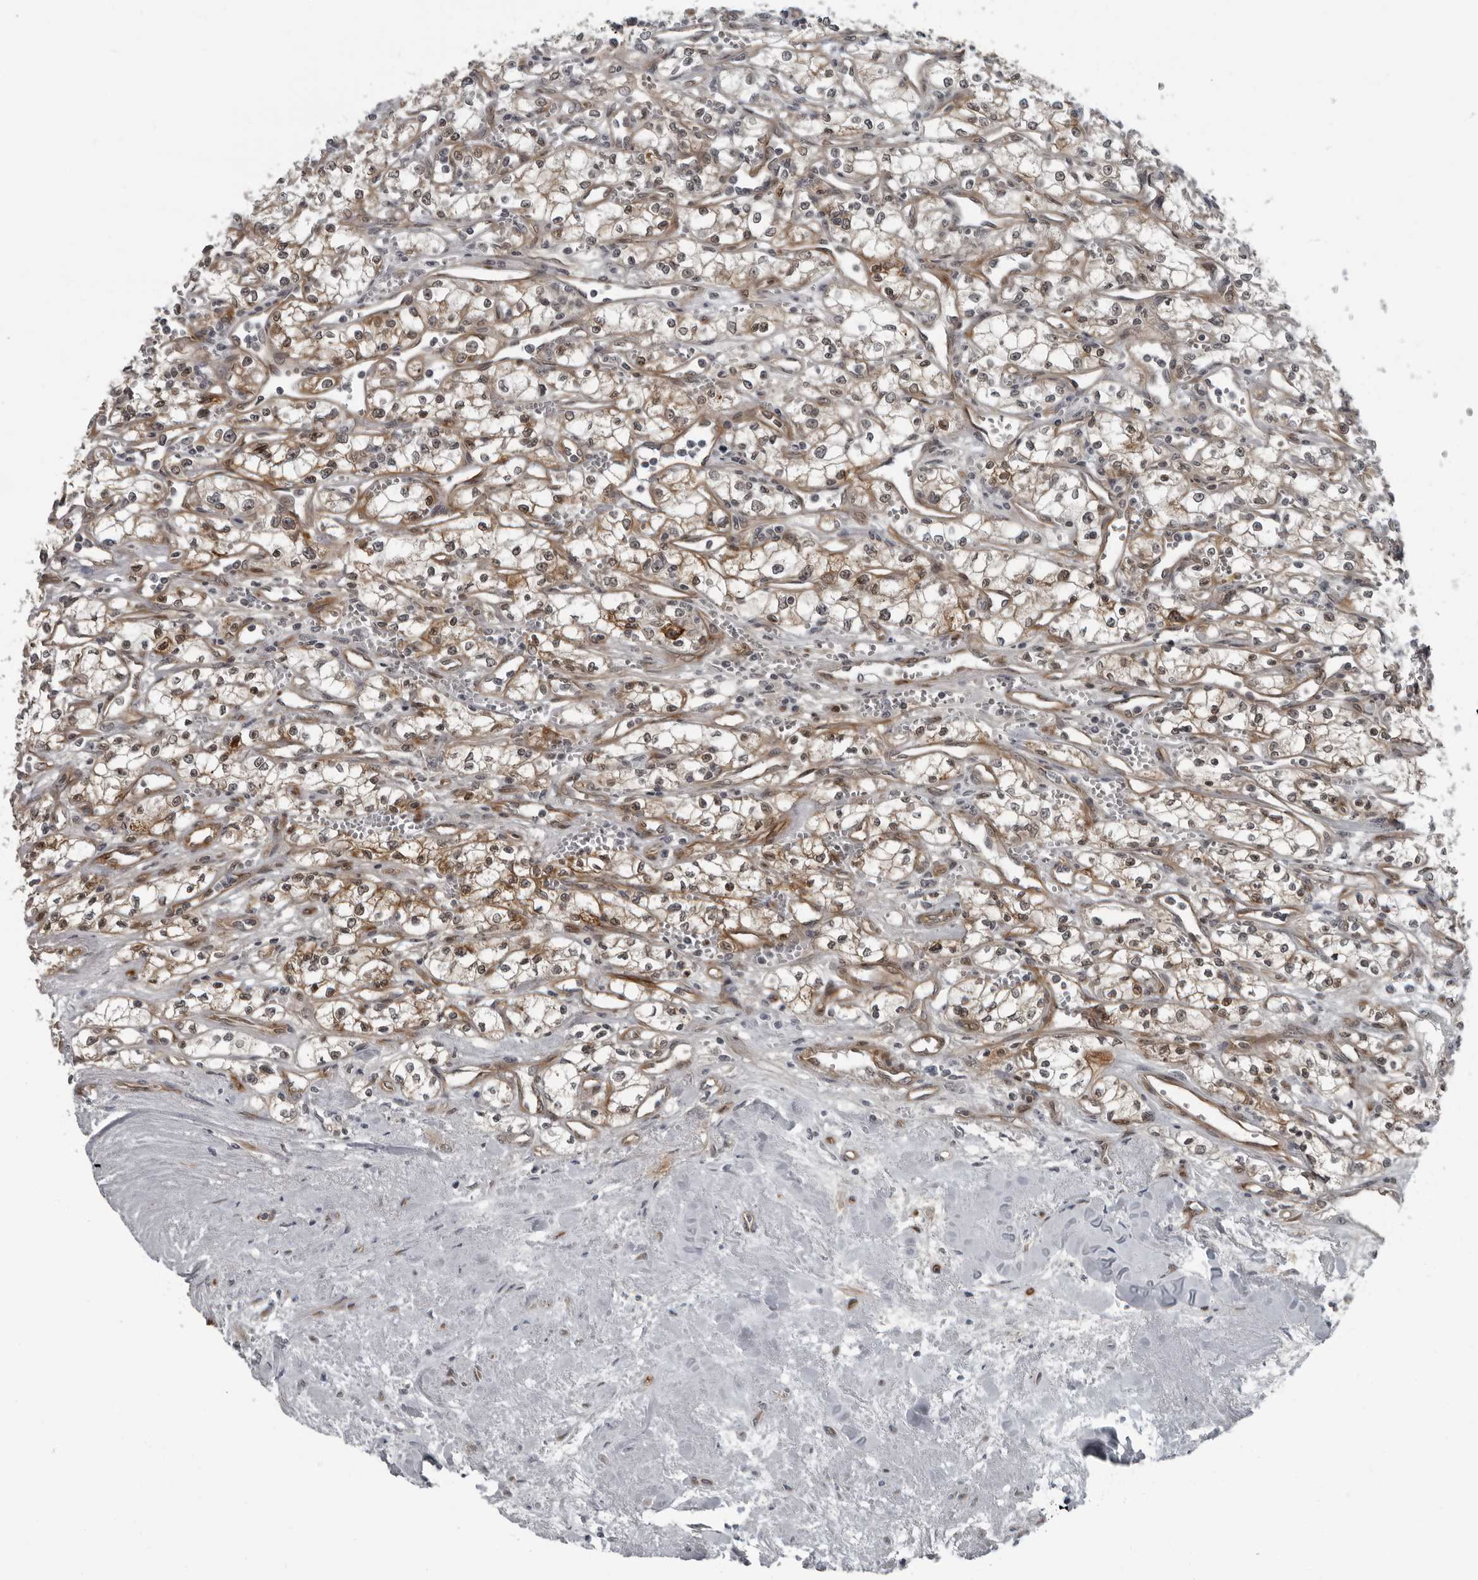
{"staining": {"intensity": "weak", "quantity": "25%-75%", "location": "cytoplasmic/membranous"}, "tissue": "renal cancer", "cell_type": "Tumor cells", "image_type": "cancer", "snomed": [{"axis": "morphology", "description": "Adenocarcinoma, NOS"}, {"axis": "topography", "description": "Kidney"}], "caption": "Brown immunohistochemical staining in human renal adenocarcinoma exhibits weak cytoplasmic/membranous expression in about 25%-75% of tumor cells.", "gene": "FAM102B", "patient": {"sex": "male", "age": 59}}